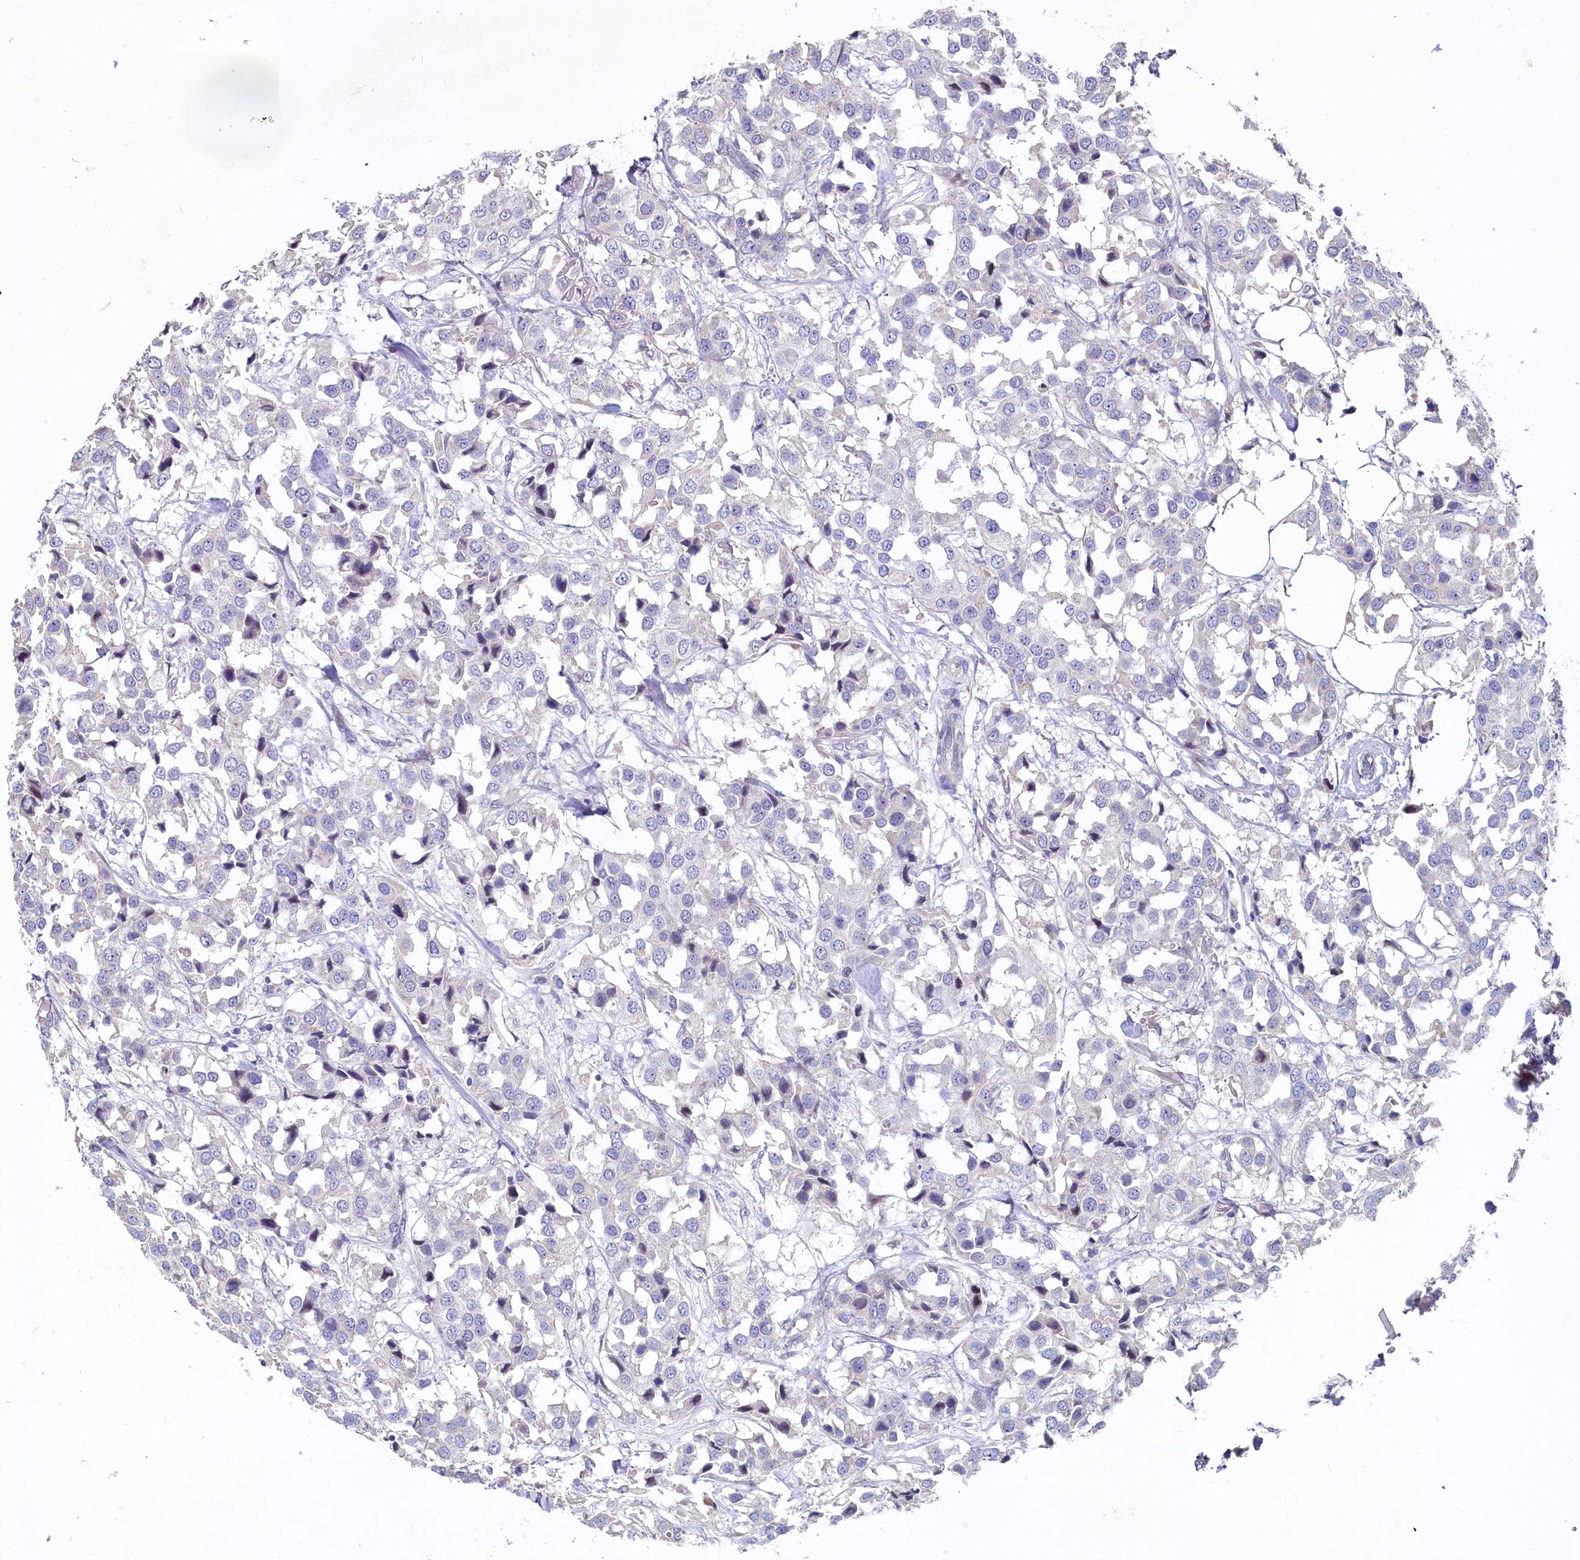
{"staining": {"intensity": "negative", "quantity": "none", "location": "none"}, "tissue": "breast cancer", "cell_type": "Tumor cells", "image_type": "cancer", "snomed": [{"axis": "morphology", "description": "Duct carcinoma"}, {"axis": "topography", "description": "Breast"}], "caption": "There is no significant staining in tumor cells of invasive ductal carcinoma (breast).", "gene": "ASXL3", "patient": {"sex": "female", "age": 80}}